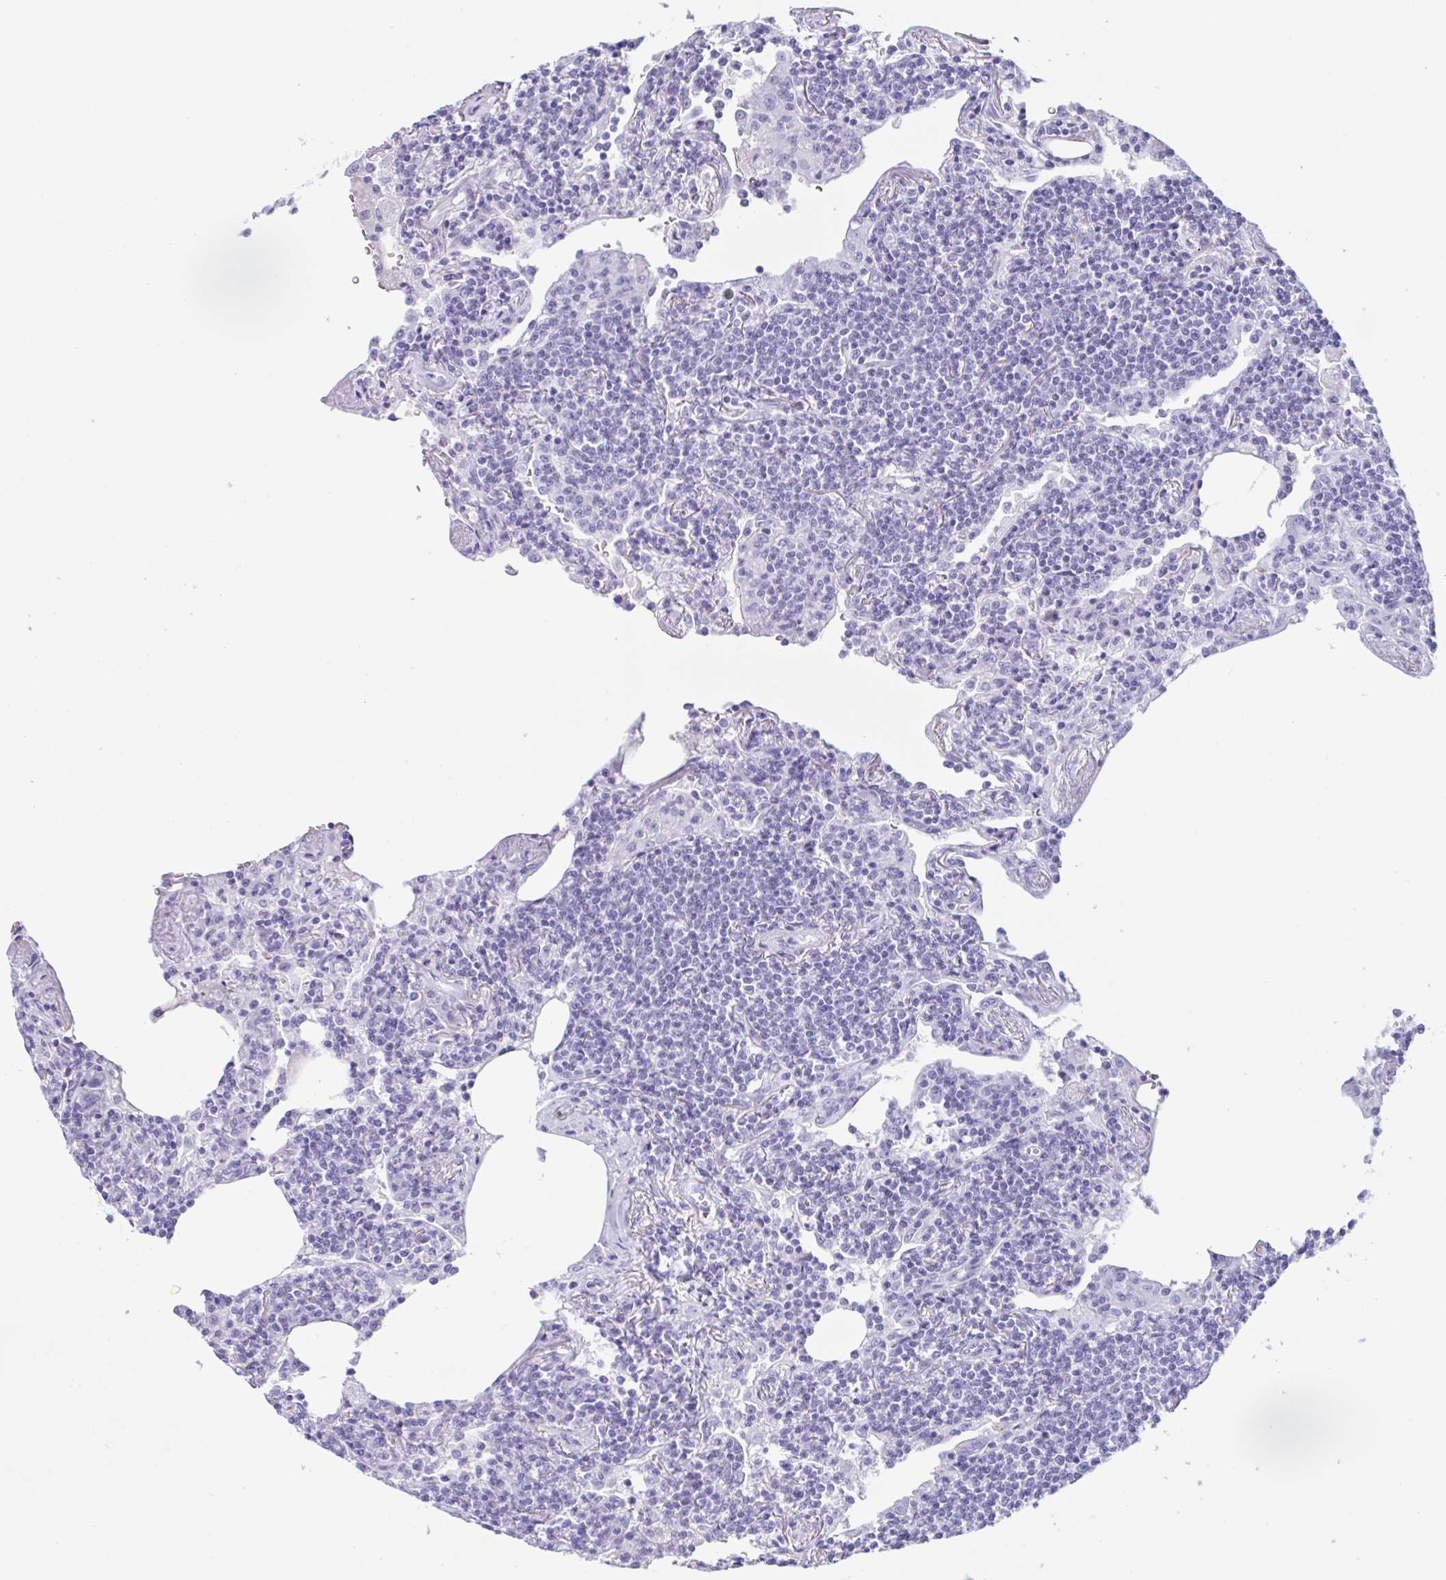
{"staining": {"intensity": "negative", "quantity": "none", "location": "none"}, "tissue": "lymphoma", "cell_type": "Tumor cells", "image_type": "cancer", "snomed": [{"axis": "morphology", "description": "Malignant lymphoma, non-Hodgkin's type, Low grade"}, {"axis": "topography", "description": "Lung"}], "caption": "Tumor cells are negative for protein expression in human lymphoma. Nuclei are stained in blue.", "gene": "MRGPRG", "patient": {"sex": "female", "age": 71}}